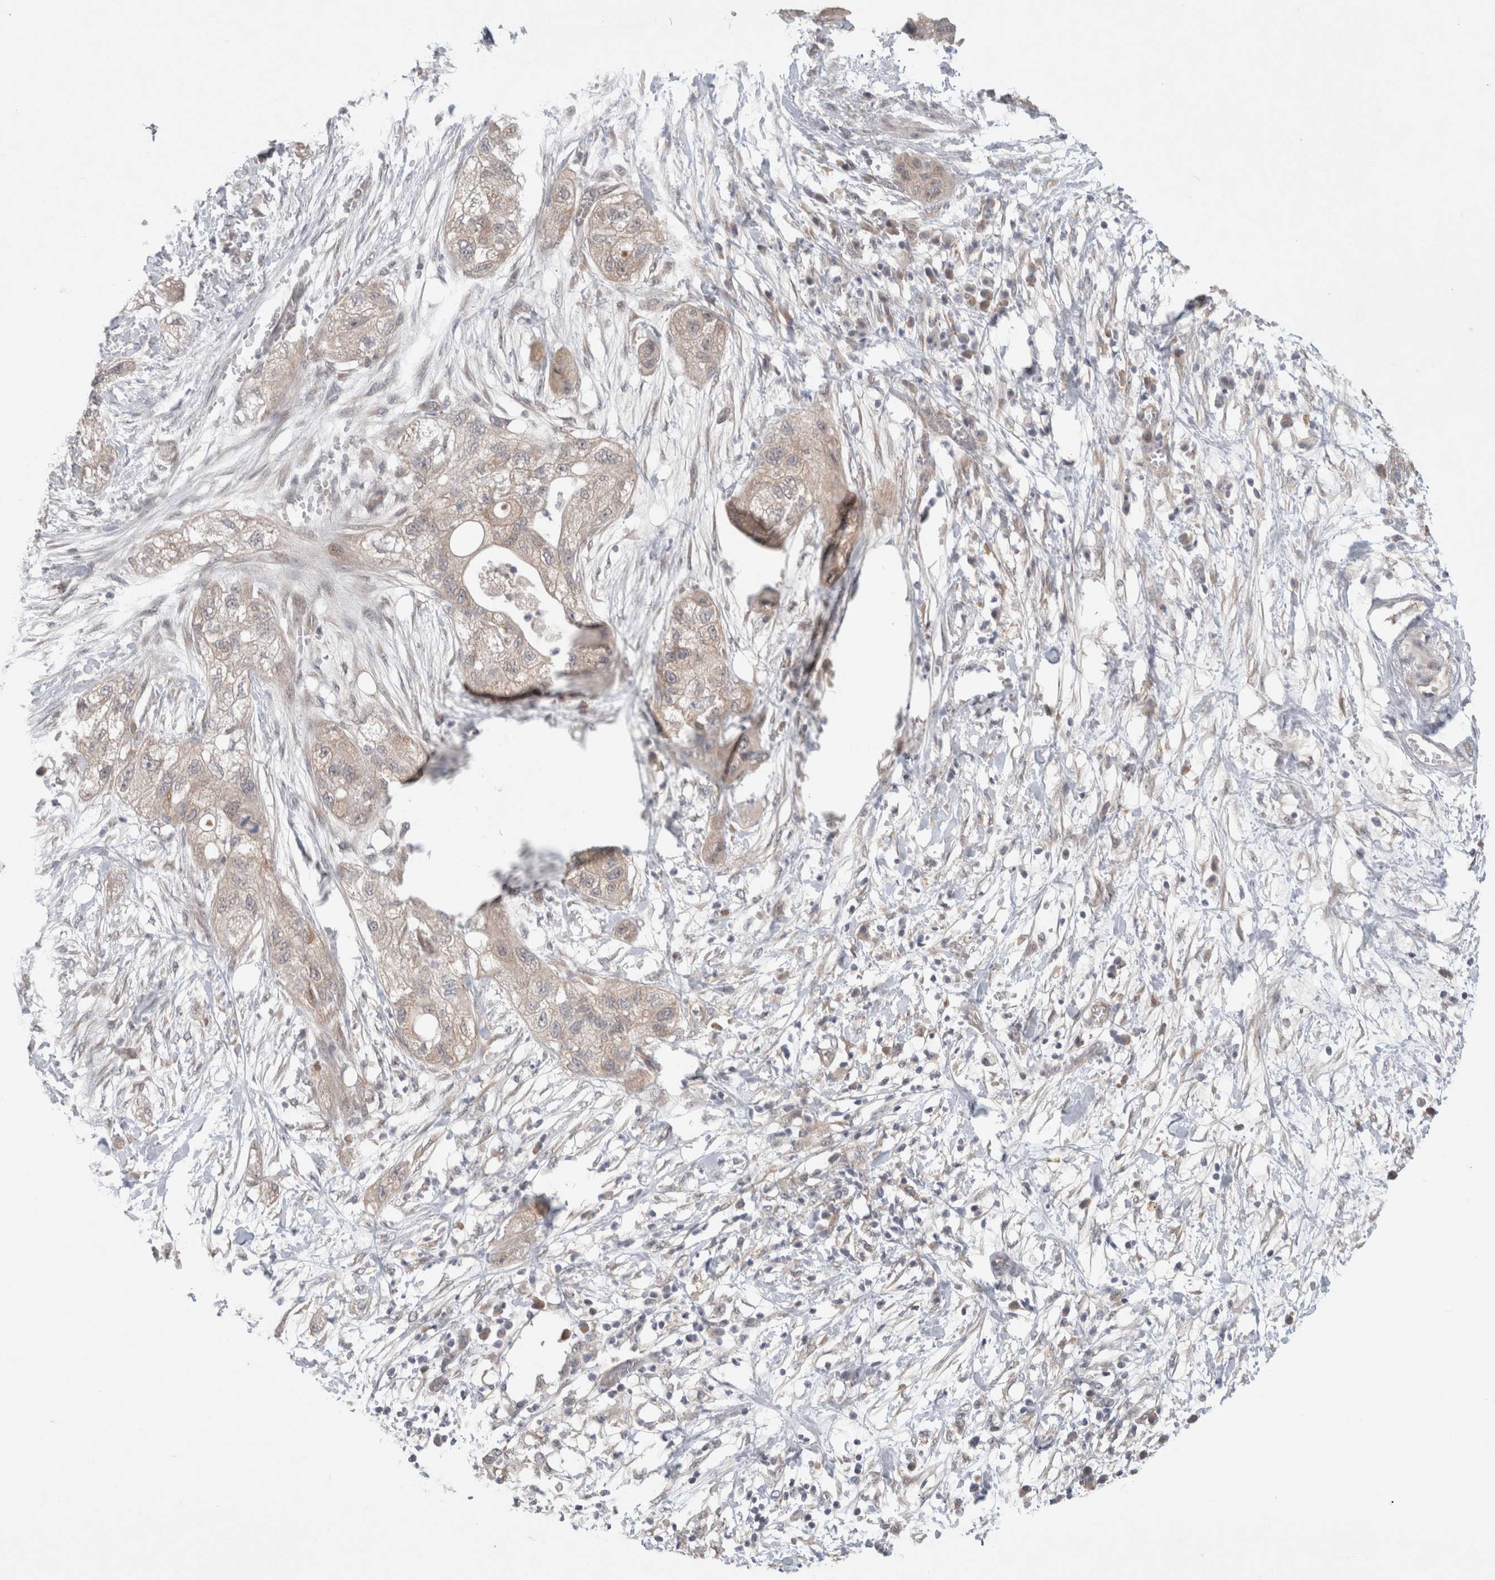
{"staining": {"intensity": "weak", "quantity": "<25%", "location": "cytoplasmic/membranous"}, "tissue": "pancreatic cancer", "cell_type": "Tumor cells", "image_type": "cancer", "snomed": [{"axis": "morphology", "description": "Adenocarcinoma, NOS"}, {"axis": "topography", "description": "Pancreas"}], "caption": "A micrograph of pancreatic adenocarcinoma stained for a protein displays no brown staining in tumor cells.", "gene": "RASAL2", "patient": {"sex": "female", "age": 78}}